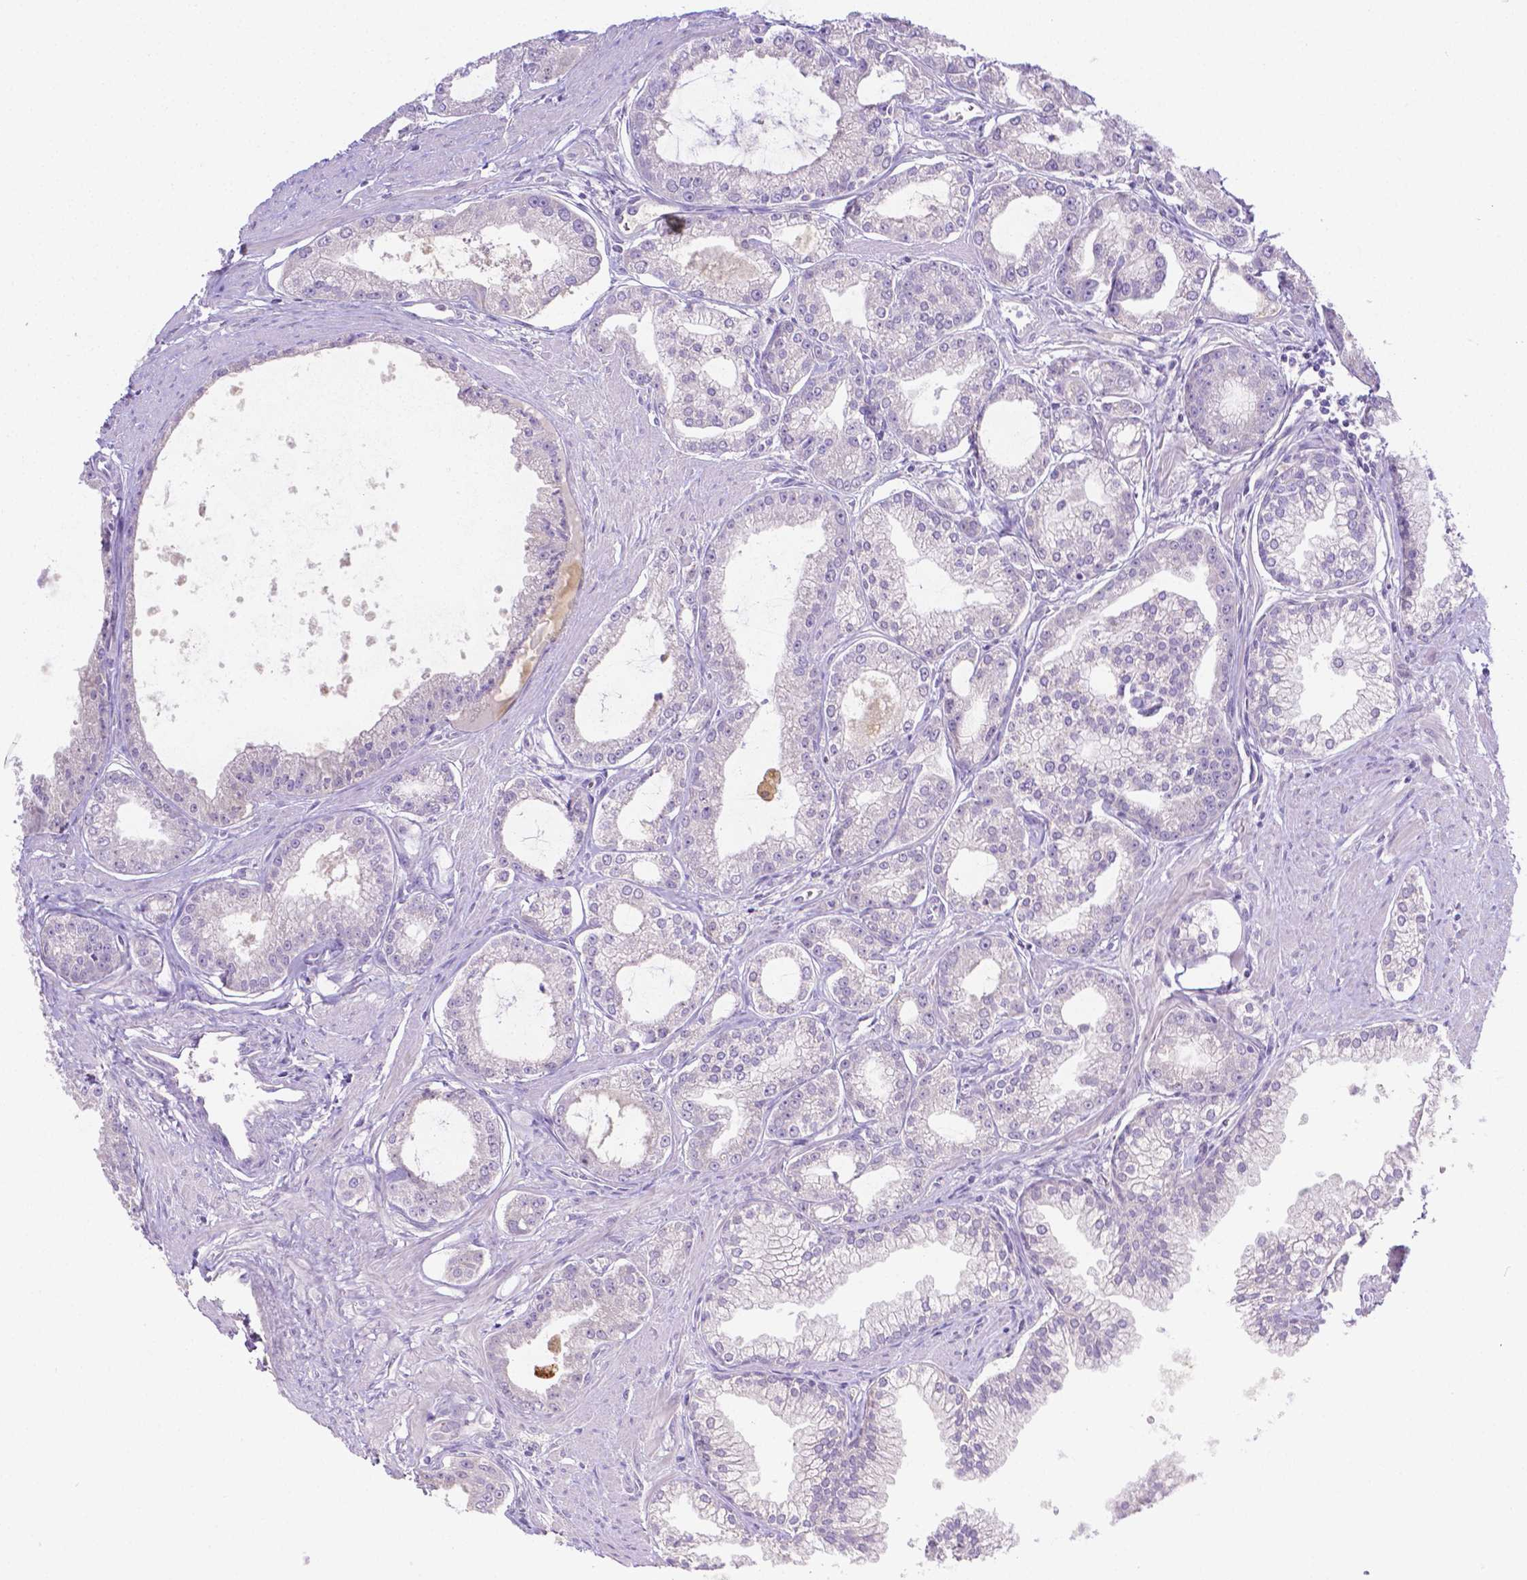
{"staining": {"intensity": "negative", "quantity": "none", "location": "none"}, "tissue": "prostate cancer", "cell_type": "Tumor cells", "image_type": "cancer", "snomed": [{"axis": "morphology", "description": "Adenocarcinoma, NOS"}, {"axis": "topography", "description": "Prostate"}], "caption": "Adenocarcinoma (prostate) was stained to show a protein in brown. There is no significant expression in tumor cells.", "gene": "NXPH2", "patient": {"sex": "male", "age": 71}}